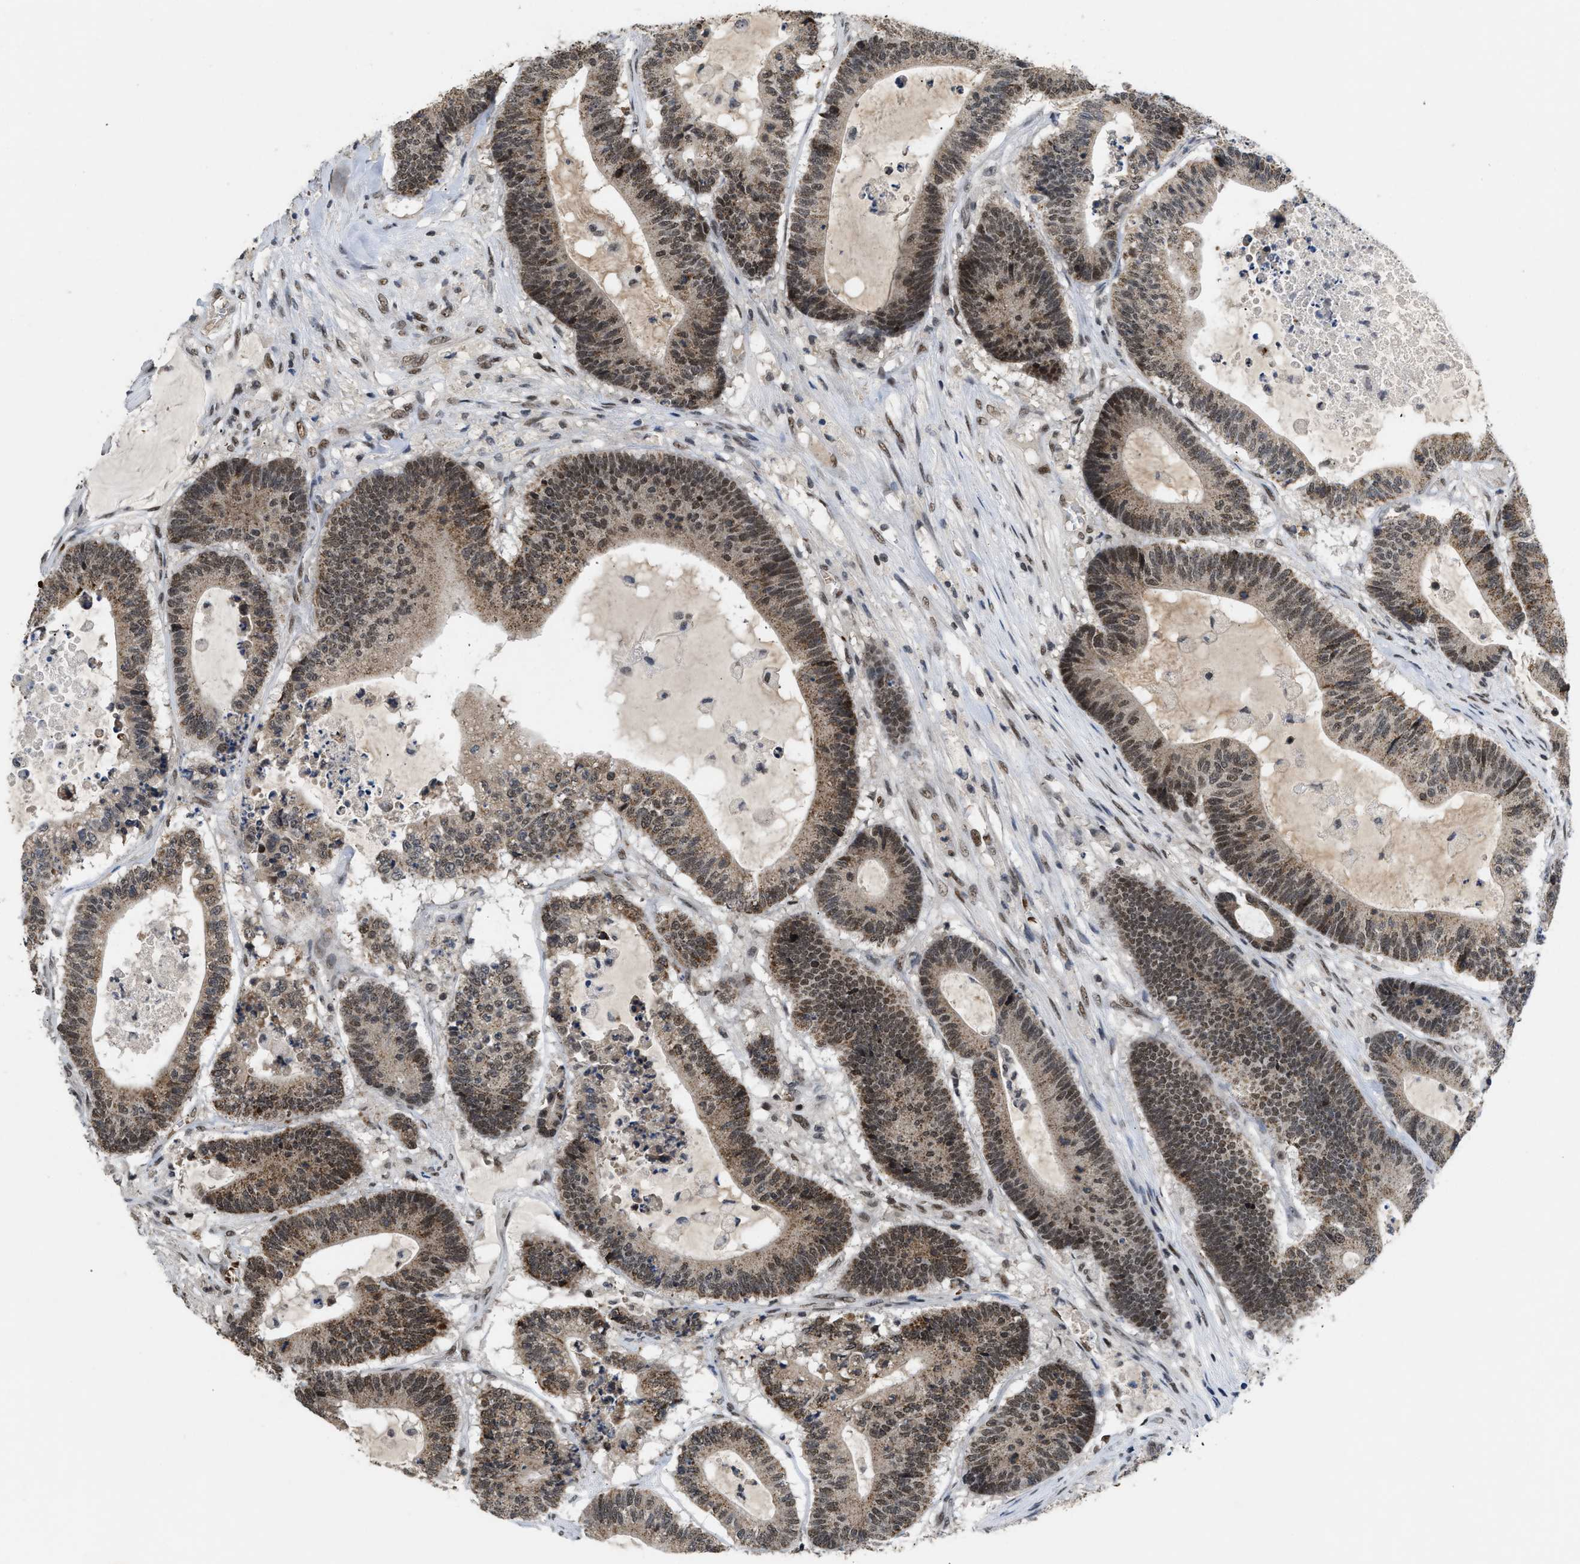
{"staining": {"intensity": "moderate", "quantity": ">75%", "location": "cytoplasmic/membranous,nuclear"}, "tissue": "colorectal cancer", "cell_type": "Tumor cells", "image_type": "cancer", "snomed": [{"axis": "morphology", "description": "Adenocarcinoma, NOS"}, {"axis": "topography", "description": "Colon"}], "caption": "Immunohistochemical staining of human colorectal adenocarcinoma displays moderate cytoplasmic/membranous and nuclear protein positivity in about >75% of tumor cells.", "gene": "ZNF346", "patient": {"sex": "female", "age": 84}}